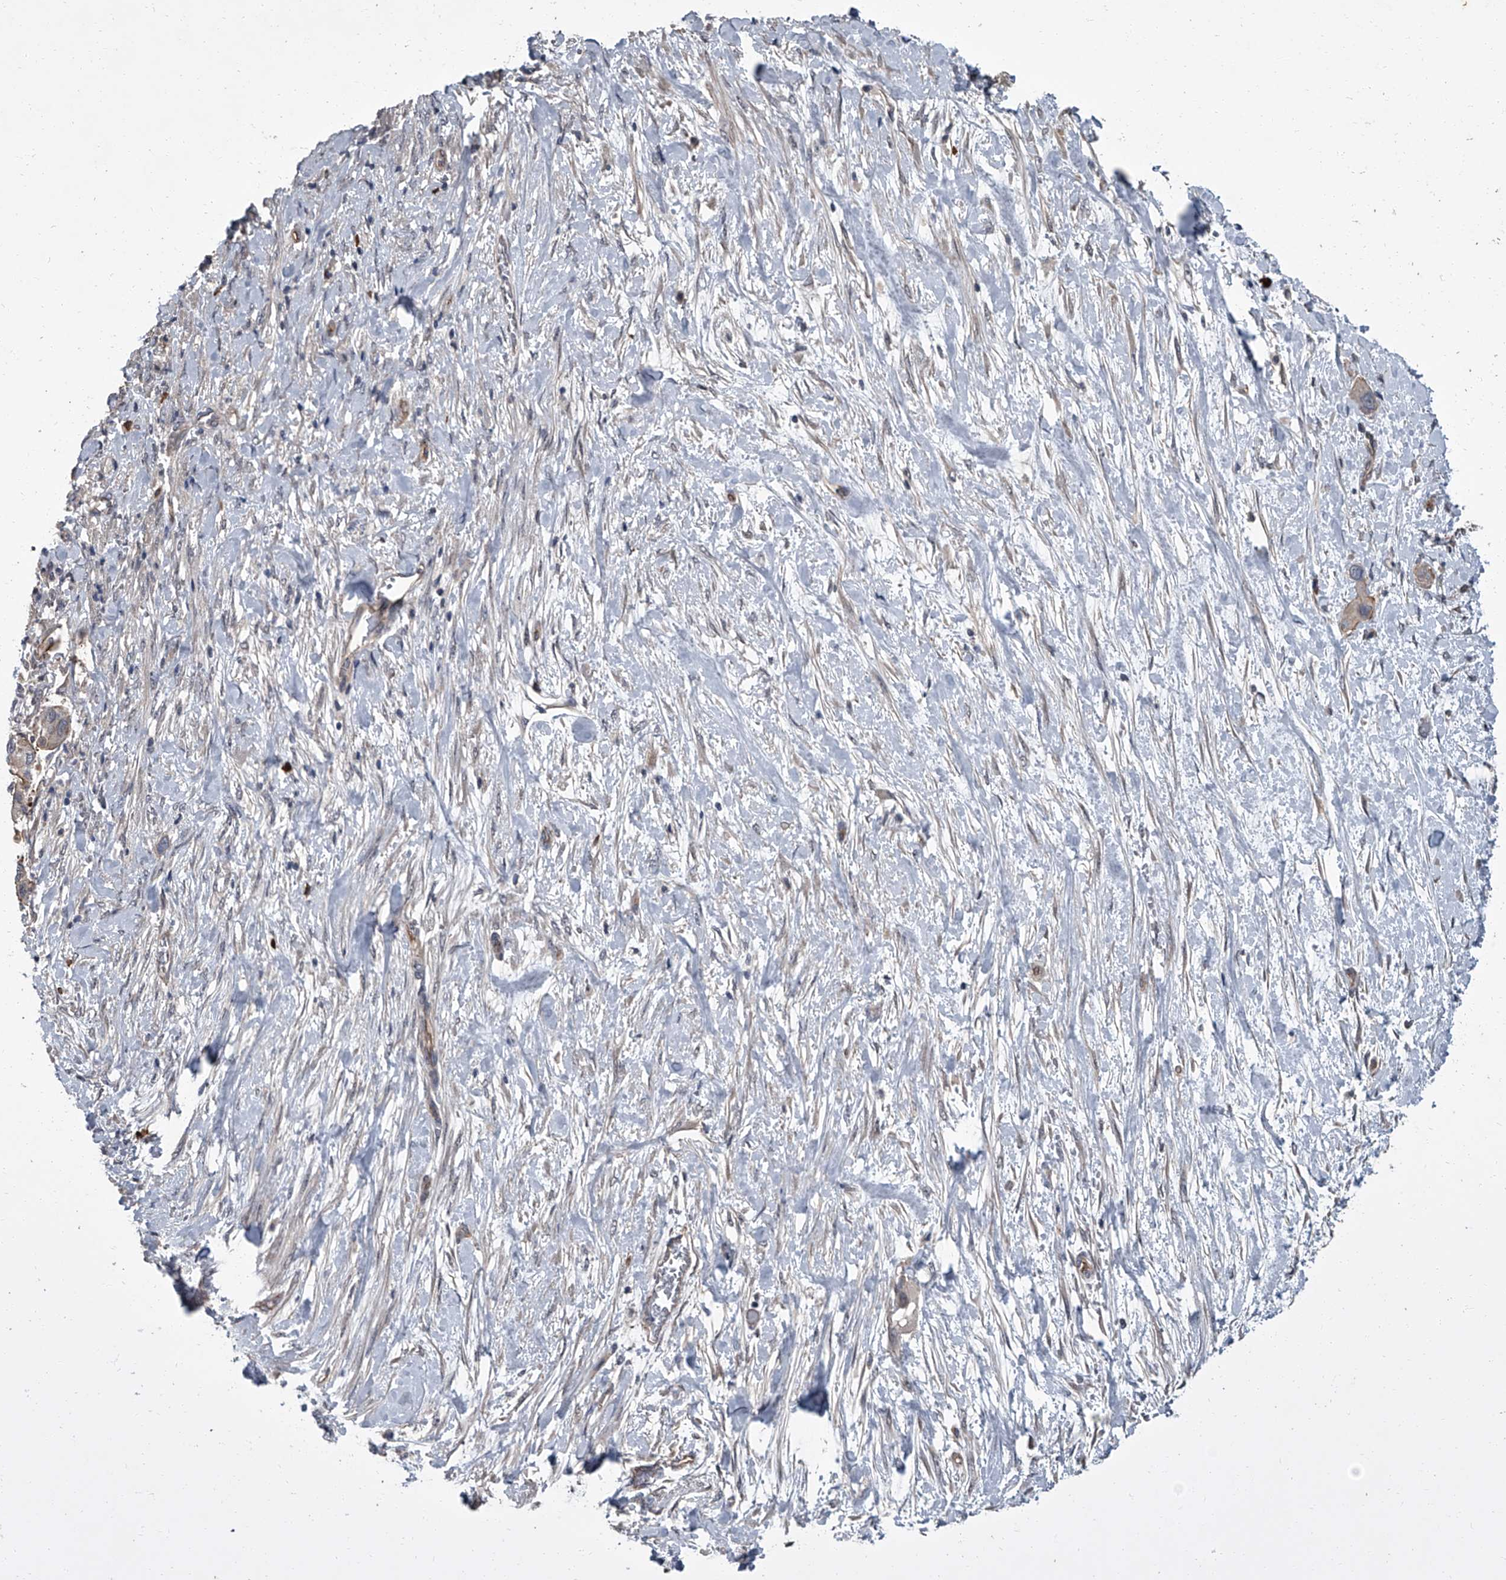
{"staining": {"intensity": "moderate", "quantity": "<25%", "location": "cytoplasmic/membranous"}, "tissue": "pancreatic cancer", "cell_type": "Tumor cells", "image_type": "cancer", "snomed": [{"axis": "morphology", "description": "Adenocarcinoma, NOS"}, {"axis": "topography", "description": "Pancreas"}], "caption": "Protein expression analysis of human pancreatic cancer (adenocarcinoma) reveals moderate cytoplasmic/membranous expression in about <25% of tumor cells.", "gene": "SIRT4", "patient": {"sex": "male", "age": 68}}